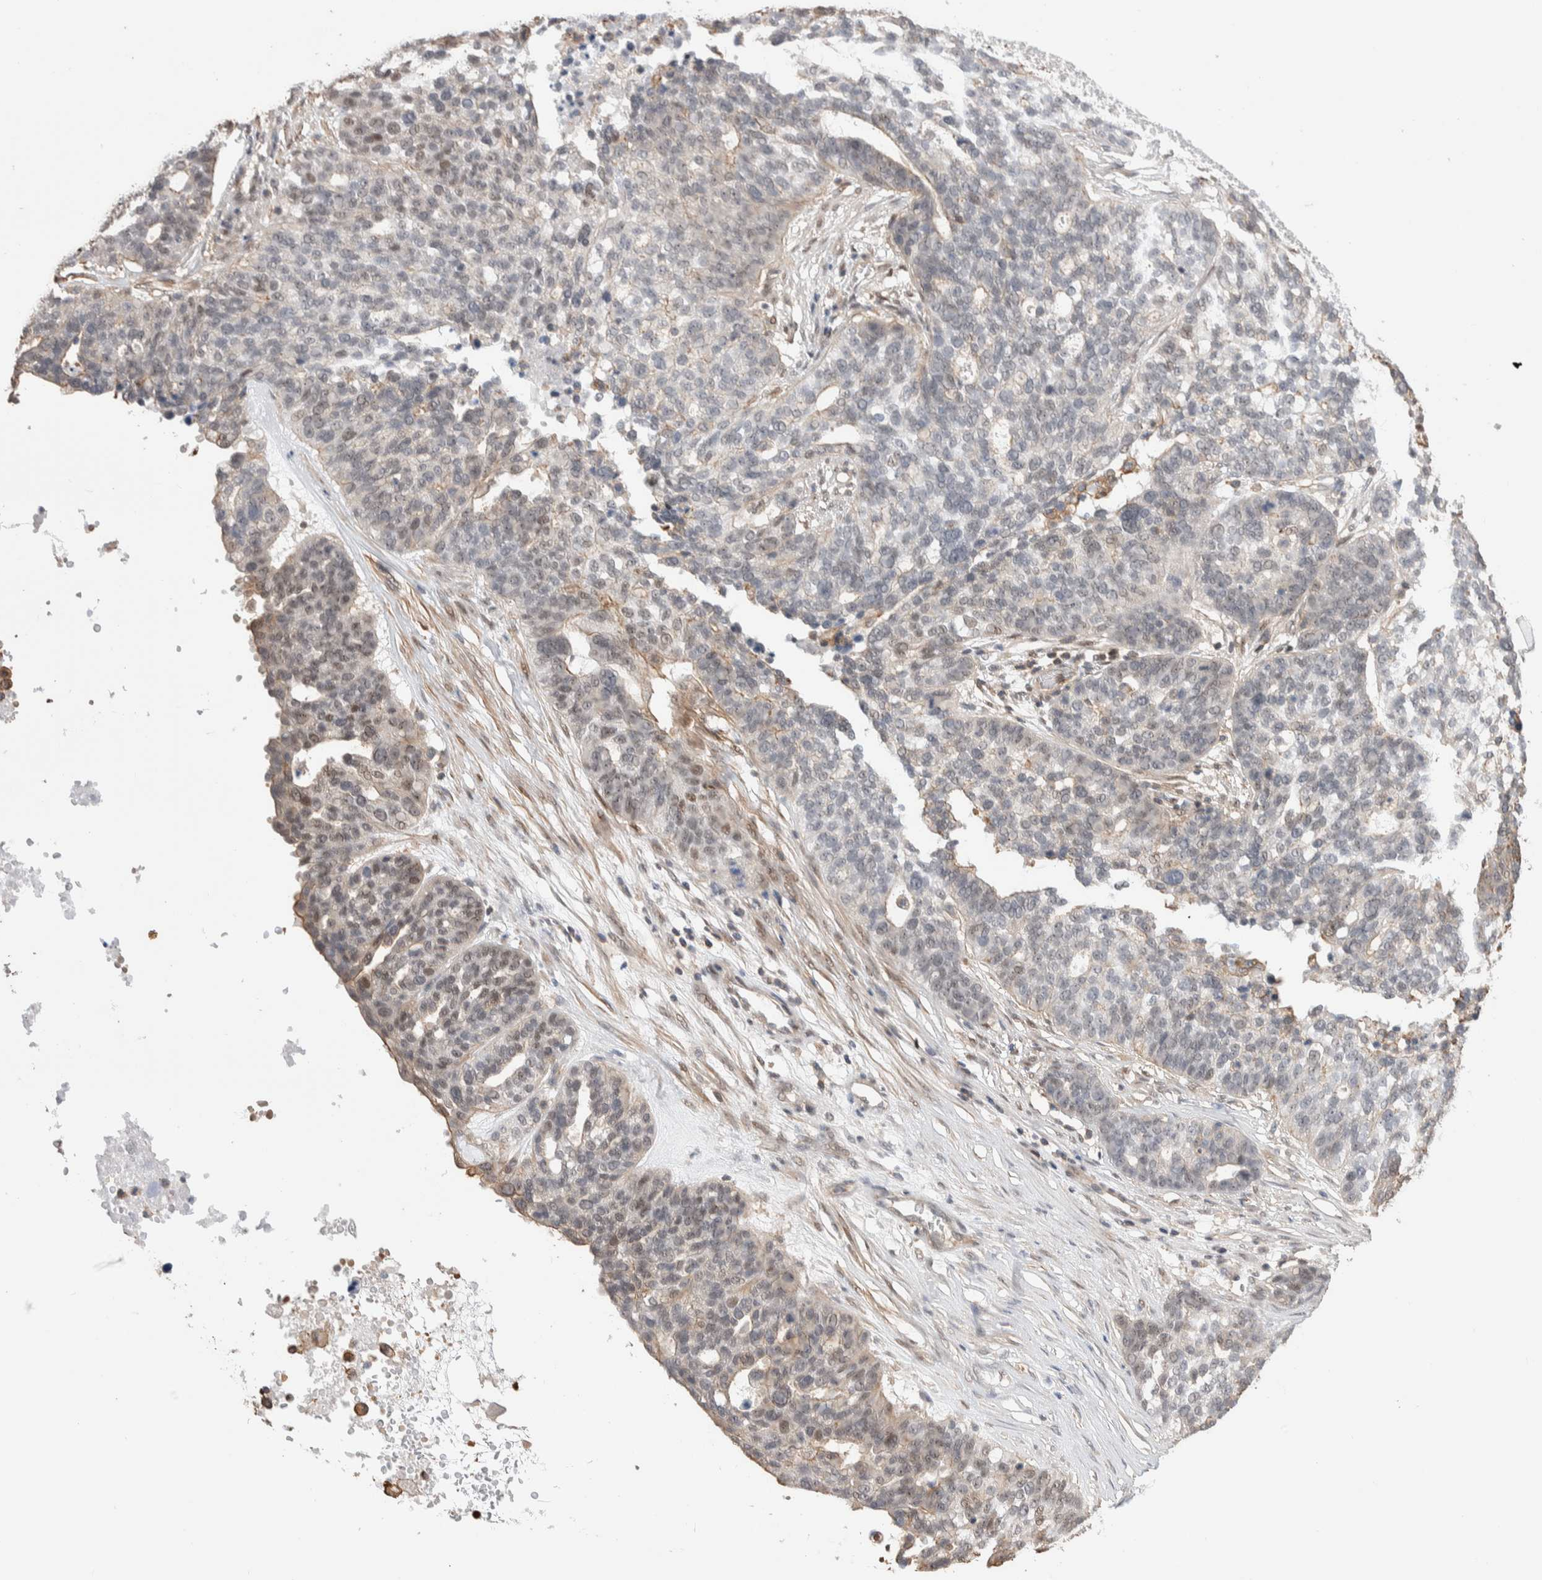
{"staining": {"intensity": "weak", "quantity": "<25%", "location": "cytoplasmic/membranous"}, "tissue": "ovarian cancer", "cell_type": "Tumor cells", "image_type": "cancer", "snomed": [{"axis": "morphology", "description": "Cystadenocarcinoma, serous, NOS"}, {"axis": "topography", "description": "Ovary"}], "caption": "Human ovarian cancer (serous cystadenocarcinoma) stained for a protein using immunohistochemistry (IHC) exhibits no staining in tumor cells.", "gene": "ZNF704", "patient": {"sex": "female", "age": 59}}